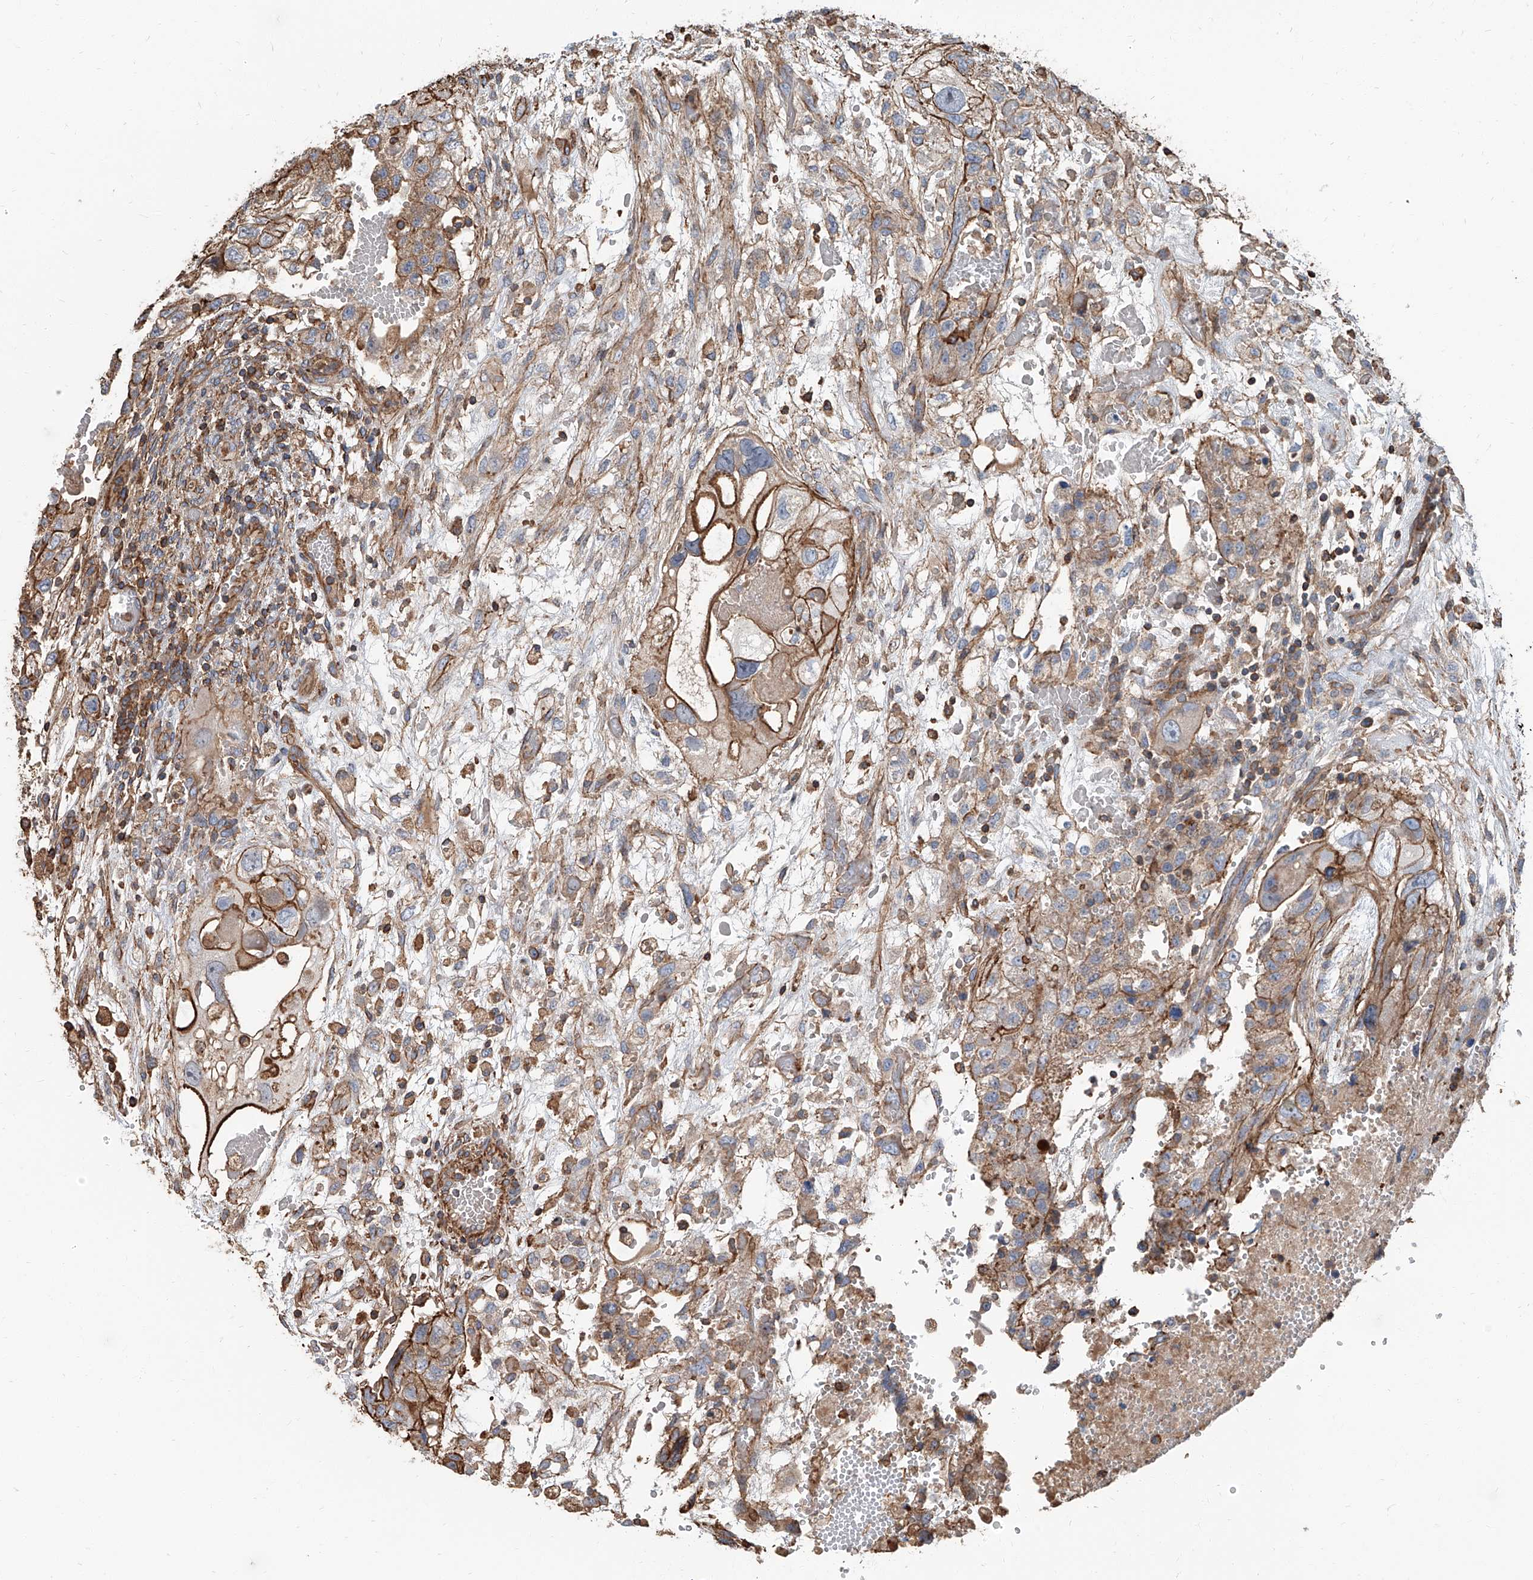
{"staining": {"intensity": "moderate", "quantity": ">75%", "location": "cytoplasmic/membranous"}, "tissue": "testis cancer", "cell_type": "Tumor cells", "image_type": "cancer", "snomed": [{"axis": "morphology", "description": "Carcinoma, Embryonal, NOS"}, {"axis": "topography", "description": "Testis"}], "caption": "A histopathology image showing moderate cytoplasmic/membranous positivity in approximately >75% of tumor cells in testis embryonal carcinoma, as visualized by brown immunohistochemical staining.", "gene": "PIEZO2", "patient": {"sex": "male", "age": 36}}